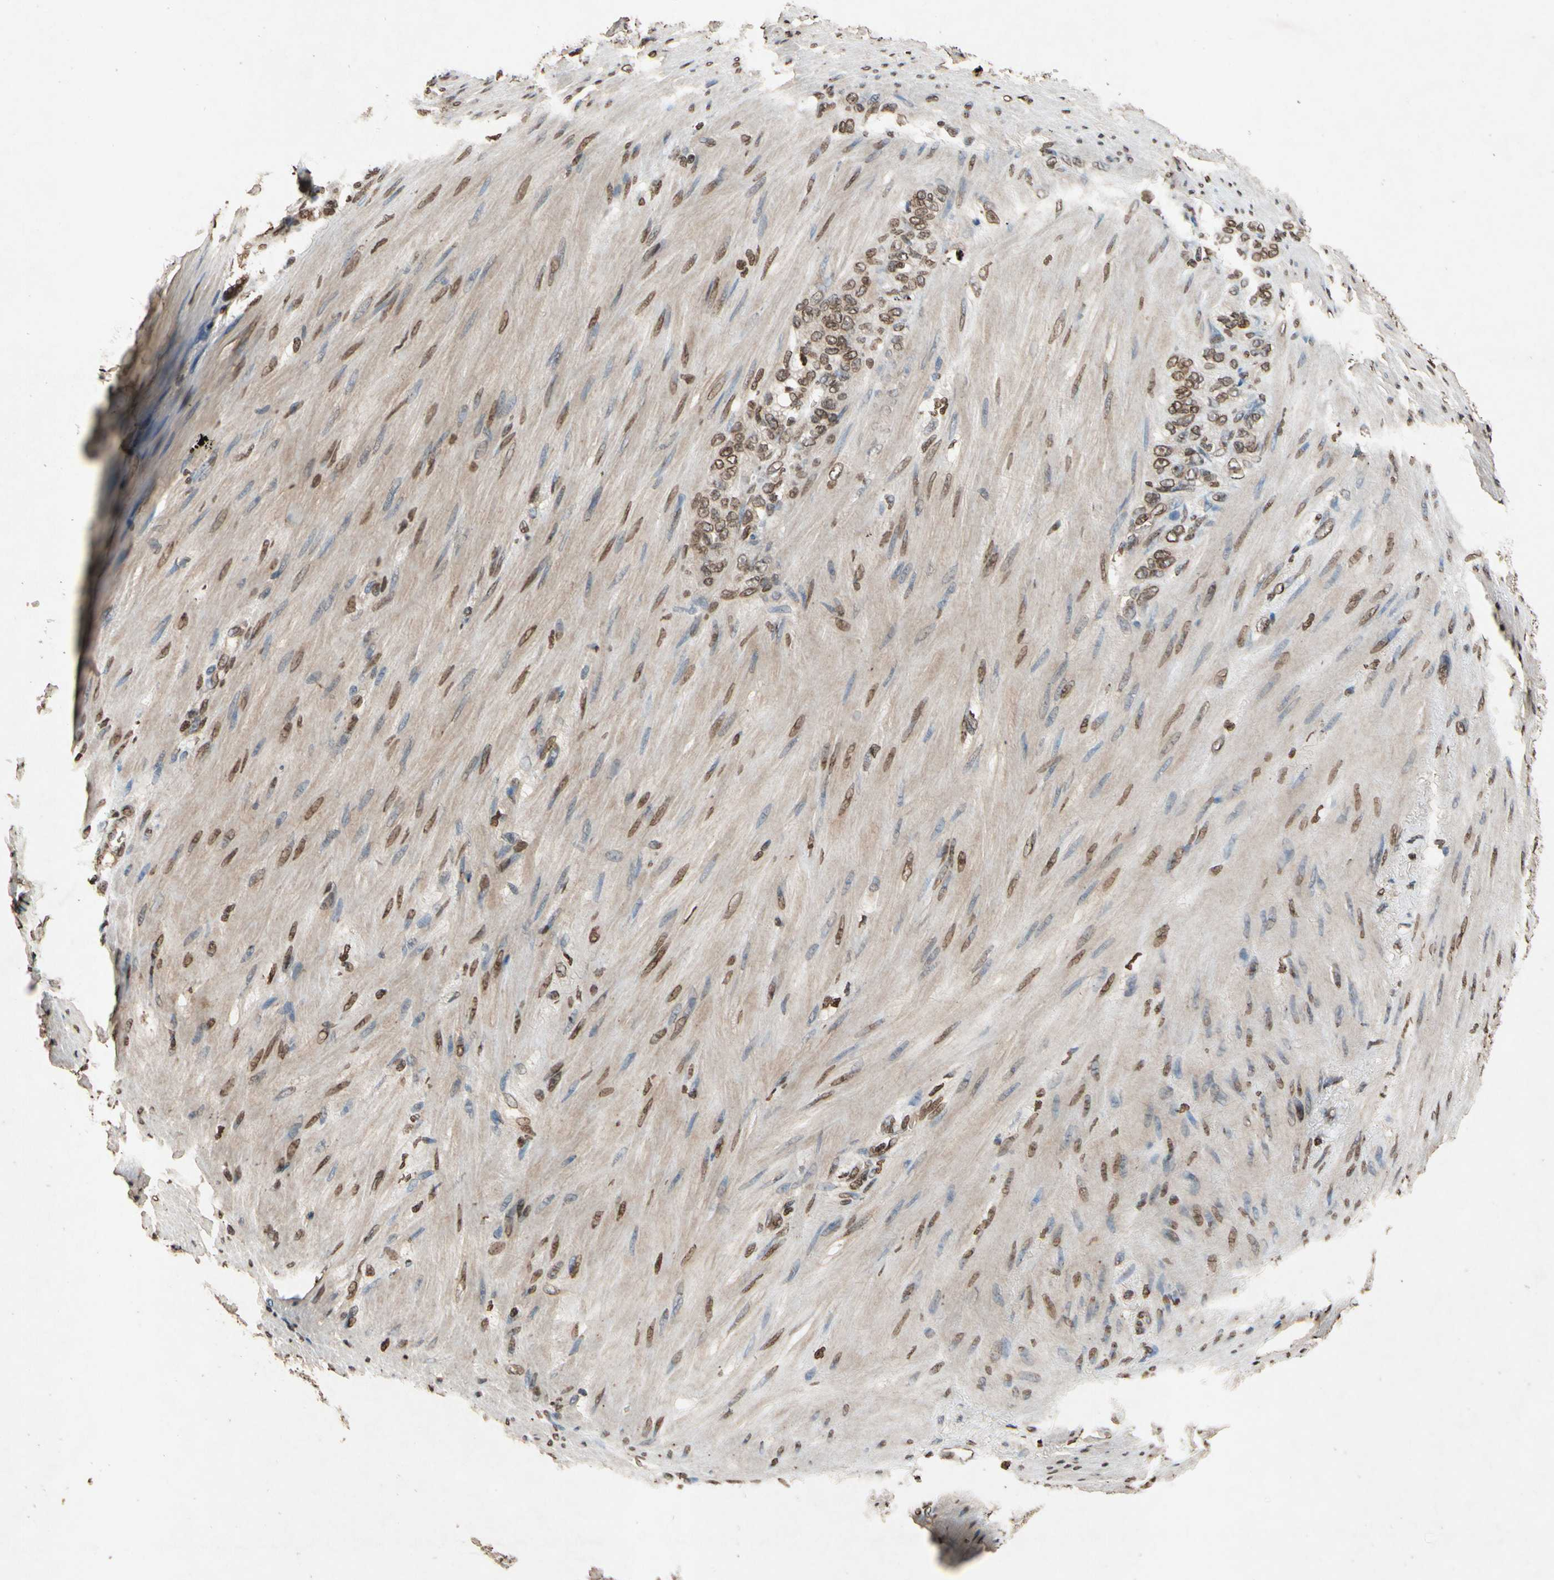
{"staining": {"intensity": "moderate", "quantity": ">75%", "location": "nuclear"}, "tissue": "stomach cancer", "cell_type": "Tumor cells", "image_type": "cancer", "snomed": [{"axis": "morphology", "description": "Adenocarcinoma, NOS"}, {"axis": "topography", "description": "Stomach"}], "caption": "IHC histopathology image of neoplastic tissue: stomach cancer stained using immunohistochemistry (IHC) reveals medium levels of moderate protein expression localized specifically in the nuclear of tumor cells, appearing as a nuclear brown color.", "gene": "HOXB3", "patient": {"sex": "male", "age": 82}}